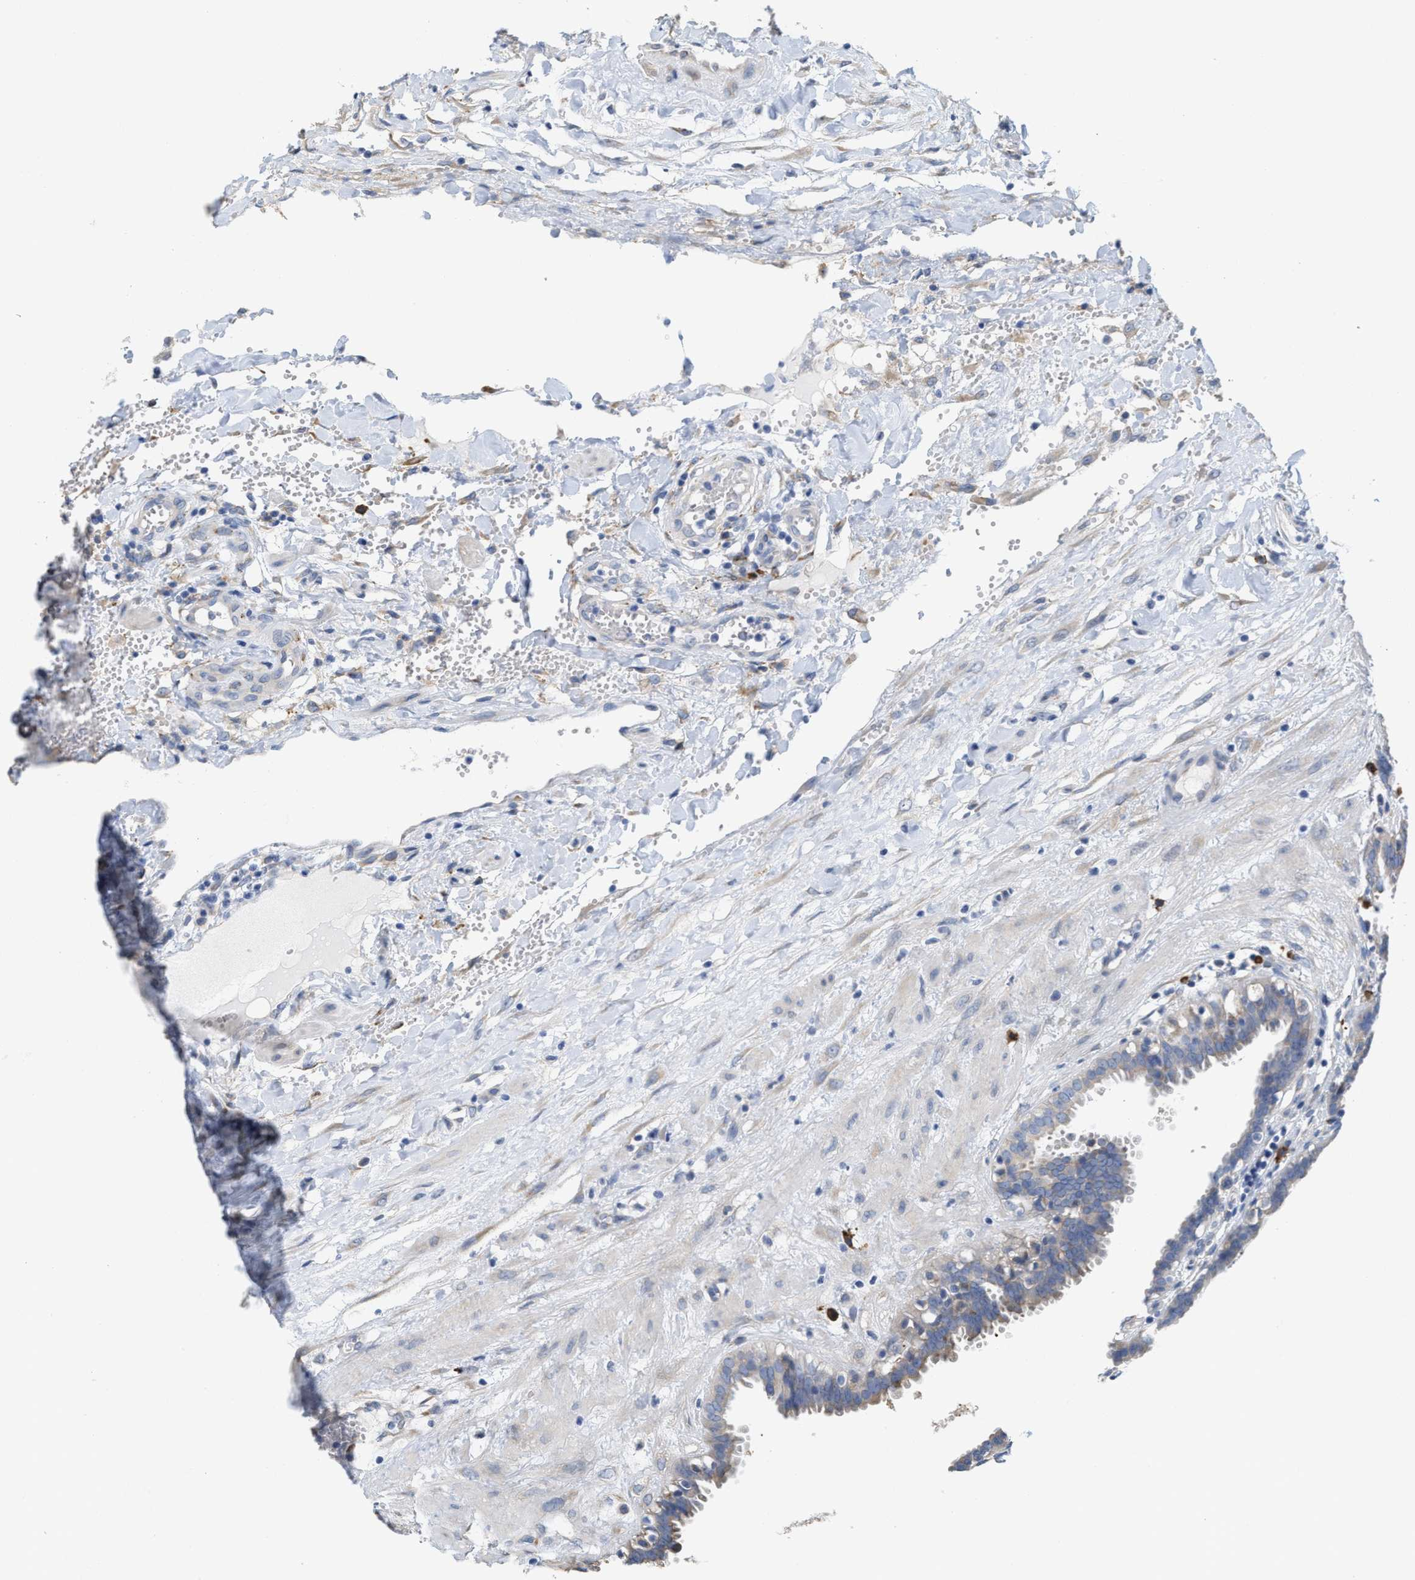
{"staining": {"intensity": "moderate", "quantity": "25%-75%", "location": "cytoplasmic/membranous"}, "tissue": "fallopian tube", "cell_type": "Glandular cells", "image_type": "normal", "snomed": [{"axis": "morphology", "description": "Normal tissue, NOS"}, {"axis": "topography", "description": "Fallopian tube"}, {"axis": "topography", "description": "Placenta"}], "caption": "Glandular cells show medium levels of moderate cytoplasmic/membranous expression in approximately 25%-75% of cells in normal fallopian tube.", "gene": "RYR2", "patient": {"sex": "female", "age": 32}}